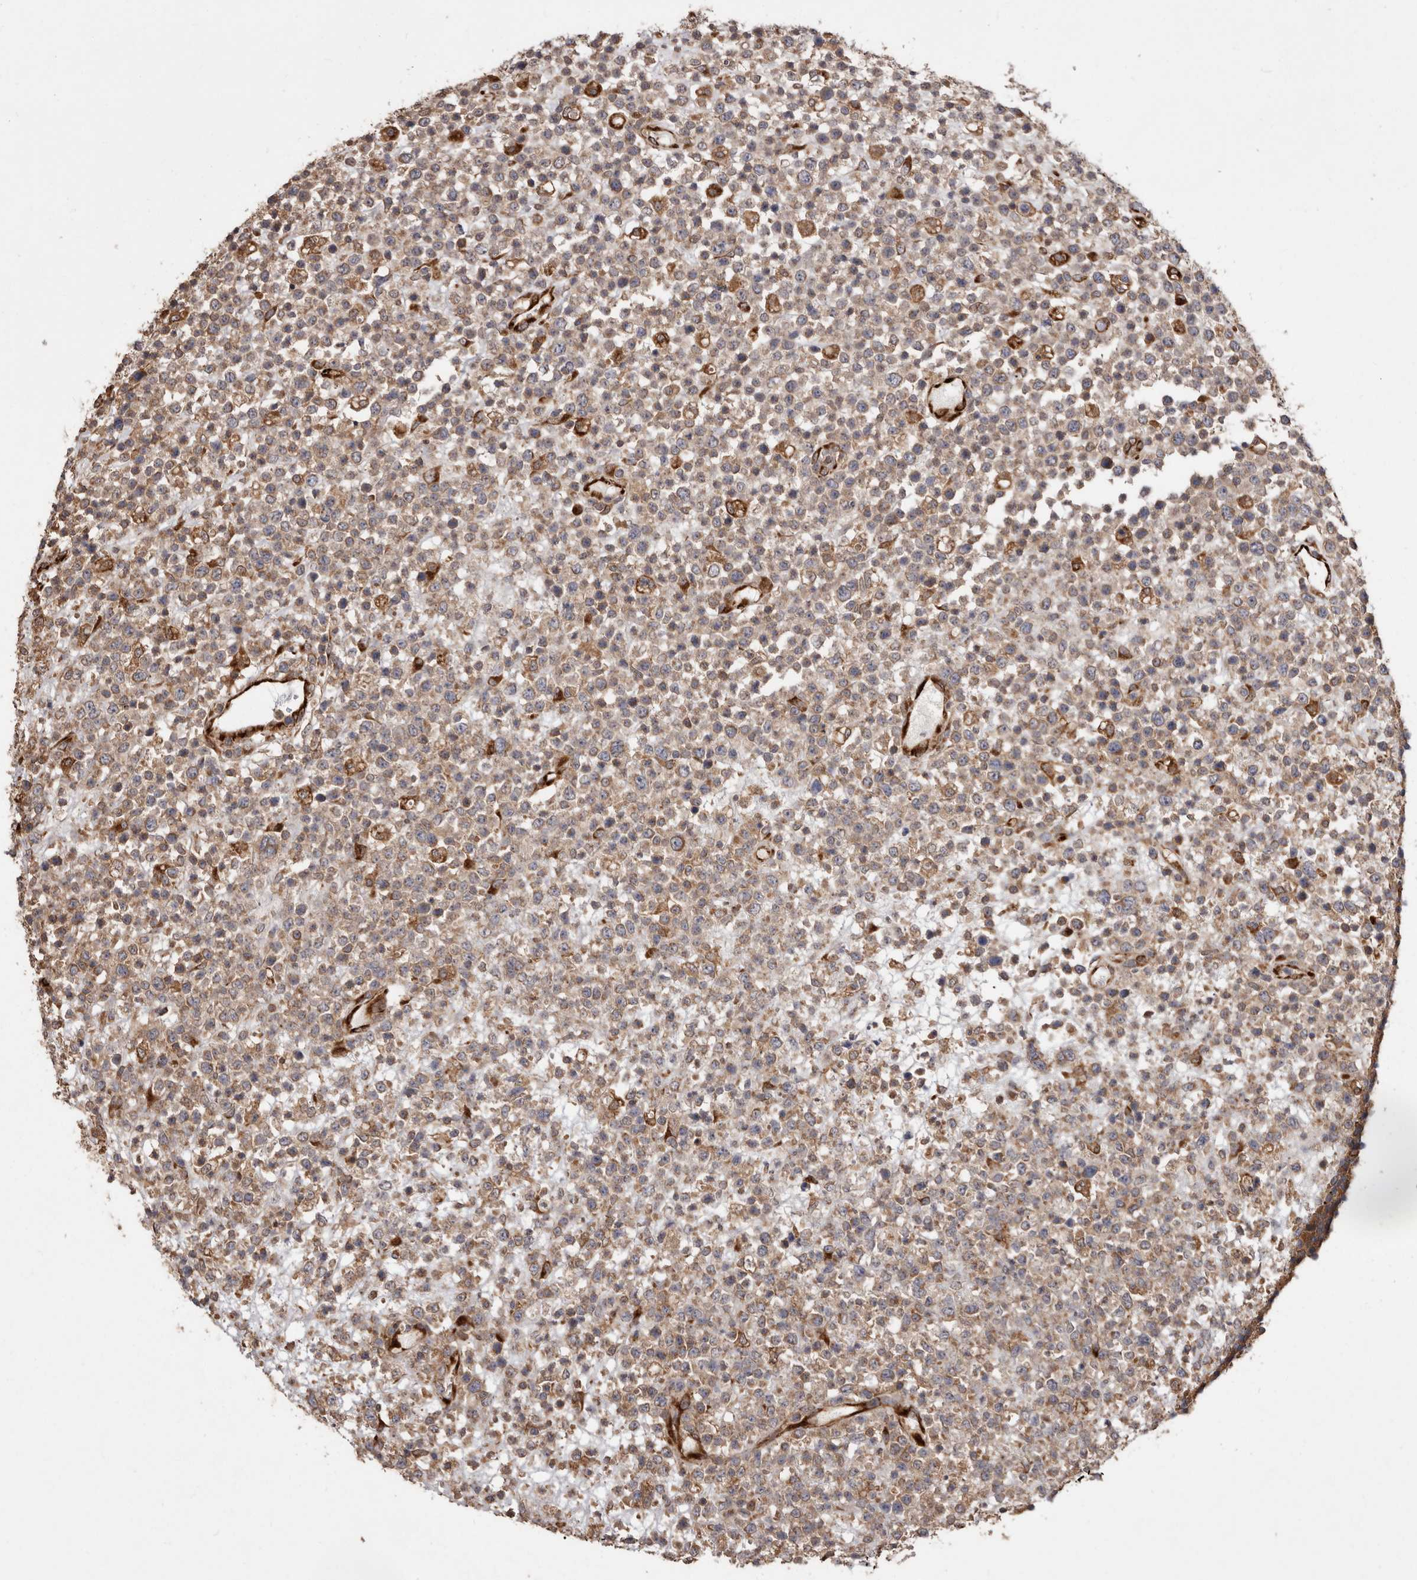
{"staining": {"intensity": "weak", "quantity": ">75%", "location": "cytoplasmic/membranous"}, "tissue": "lymphoma", "cell_type": "Tumor cells", "image_type": "cancer", "snomed": [{"axis": "morphology", "description": "Malignant lymphoma, non-Hodgkin's type, High grade"}, {"axis": "topography", "description": "Colon"}], "caption": "Protein staining of lymphoma tissue exhibits weak cytoplasmic/membranous expression in about >75% of tumor cells.", "gene": "FLAD1", "patient": {"sex": "female", "age": 53}}